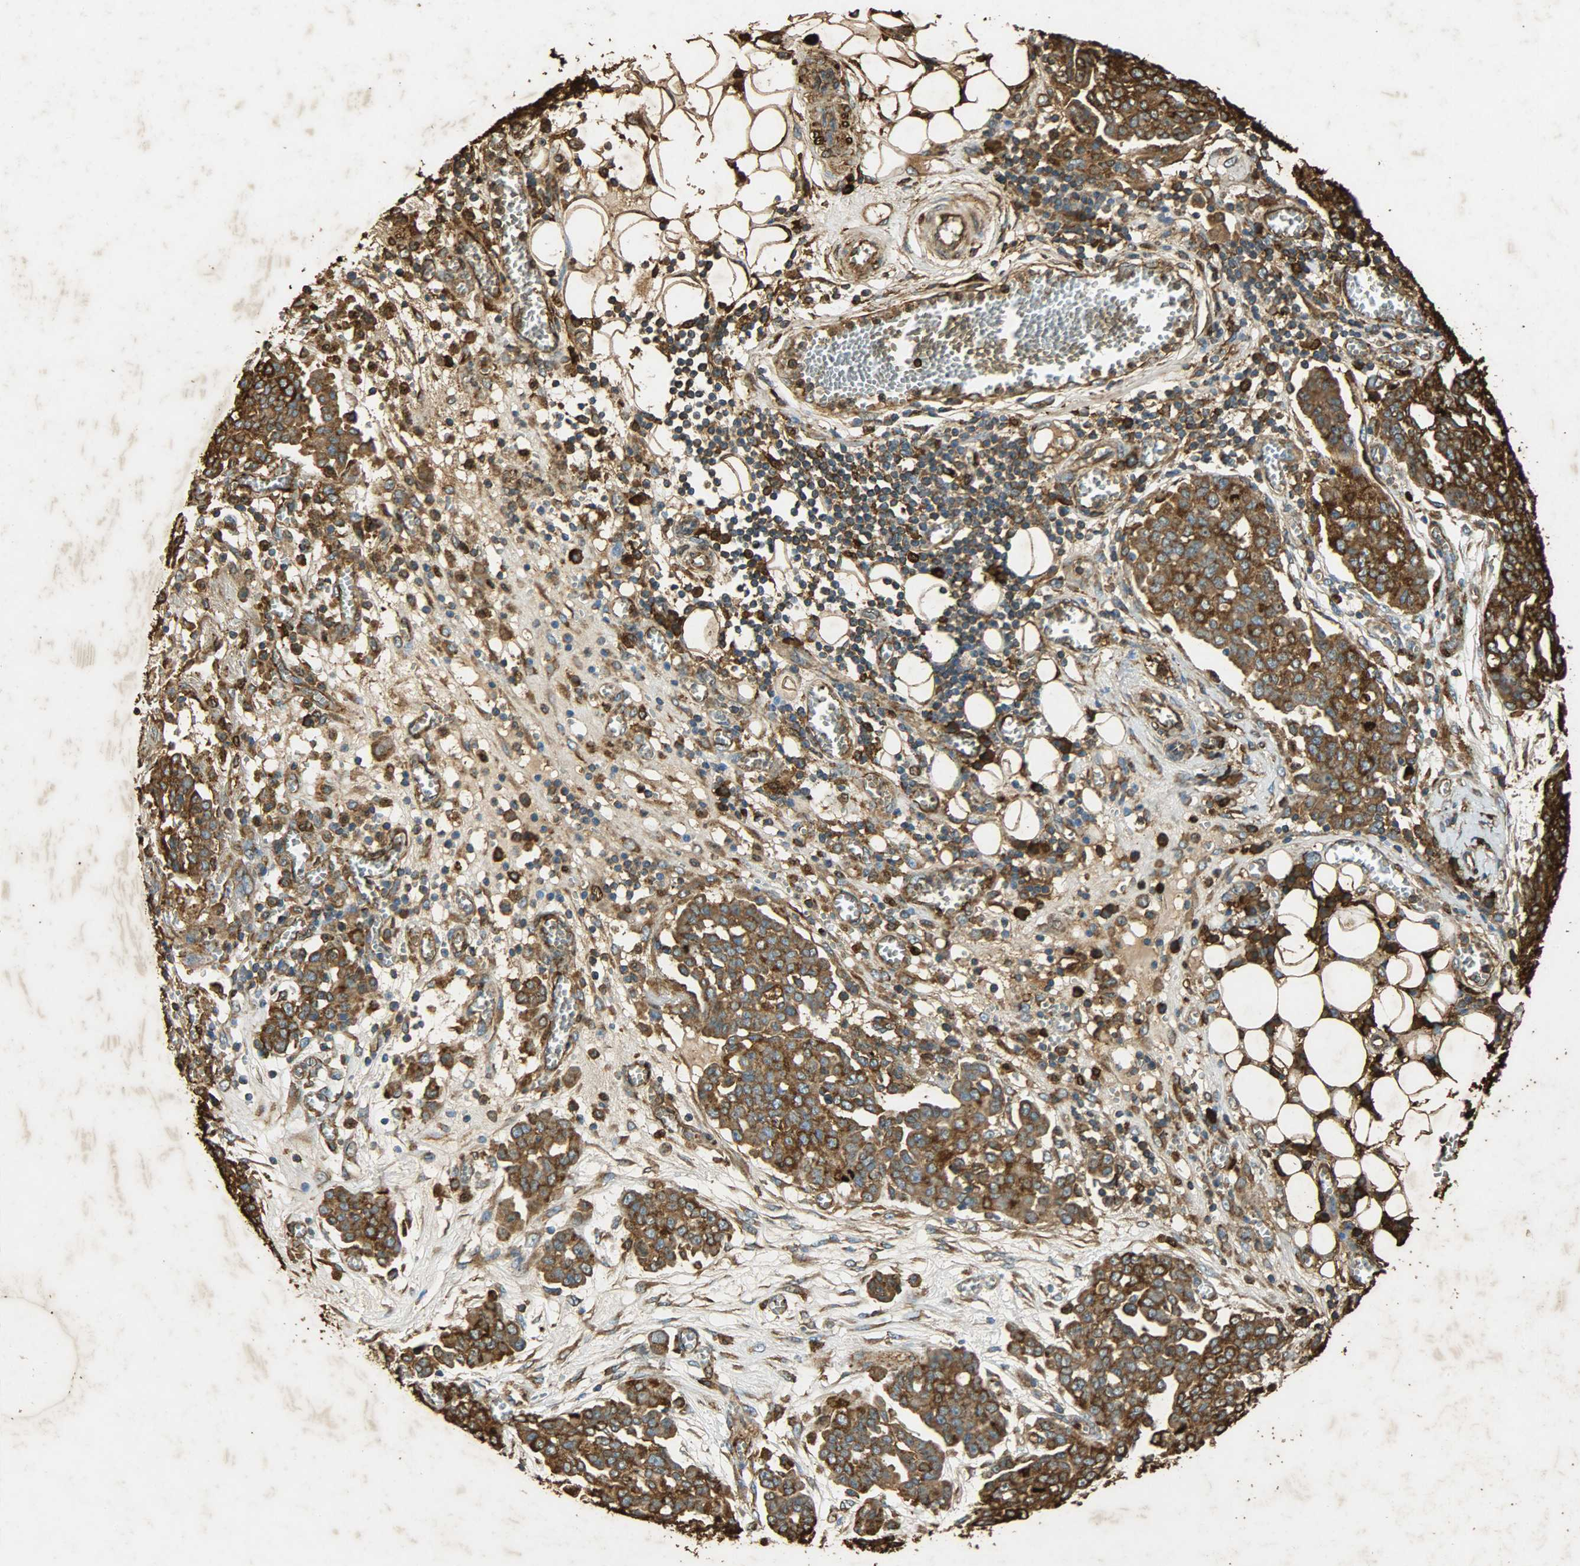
{"staining": {"intensity": "strong", "quantity": ">75%", "location": "cytoplasmic/membranous"}, "tissue": "ovarian cancer", "cell_type": "Tumor cells", "image_type": "cancer", "snomed": [{"axis": "morphology", "description": "Cystadenocarcinoma, serous, NOS"}, {"axis": "topography", "description": "Soft tissue"}, {"axis": "topography", "description": "Ovary"}], "caption": "Ovarian cancer (serous cystadenocarcinoma) stained for a protein reveals strong cytoplasmic/membranous positivity in tumor cells.", "gene": "HSP90B1", "patient": {"sex": "female", "age": 57}}